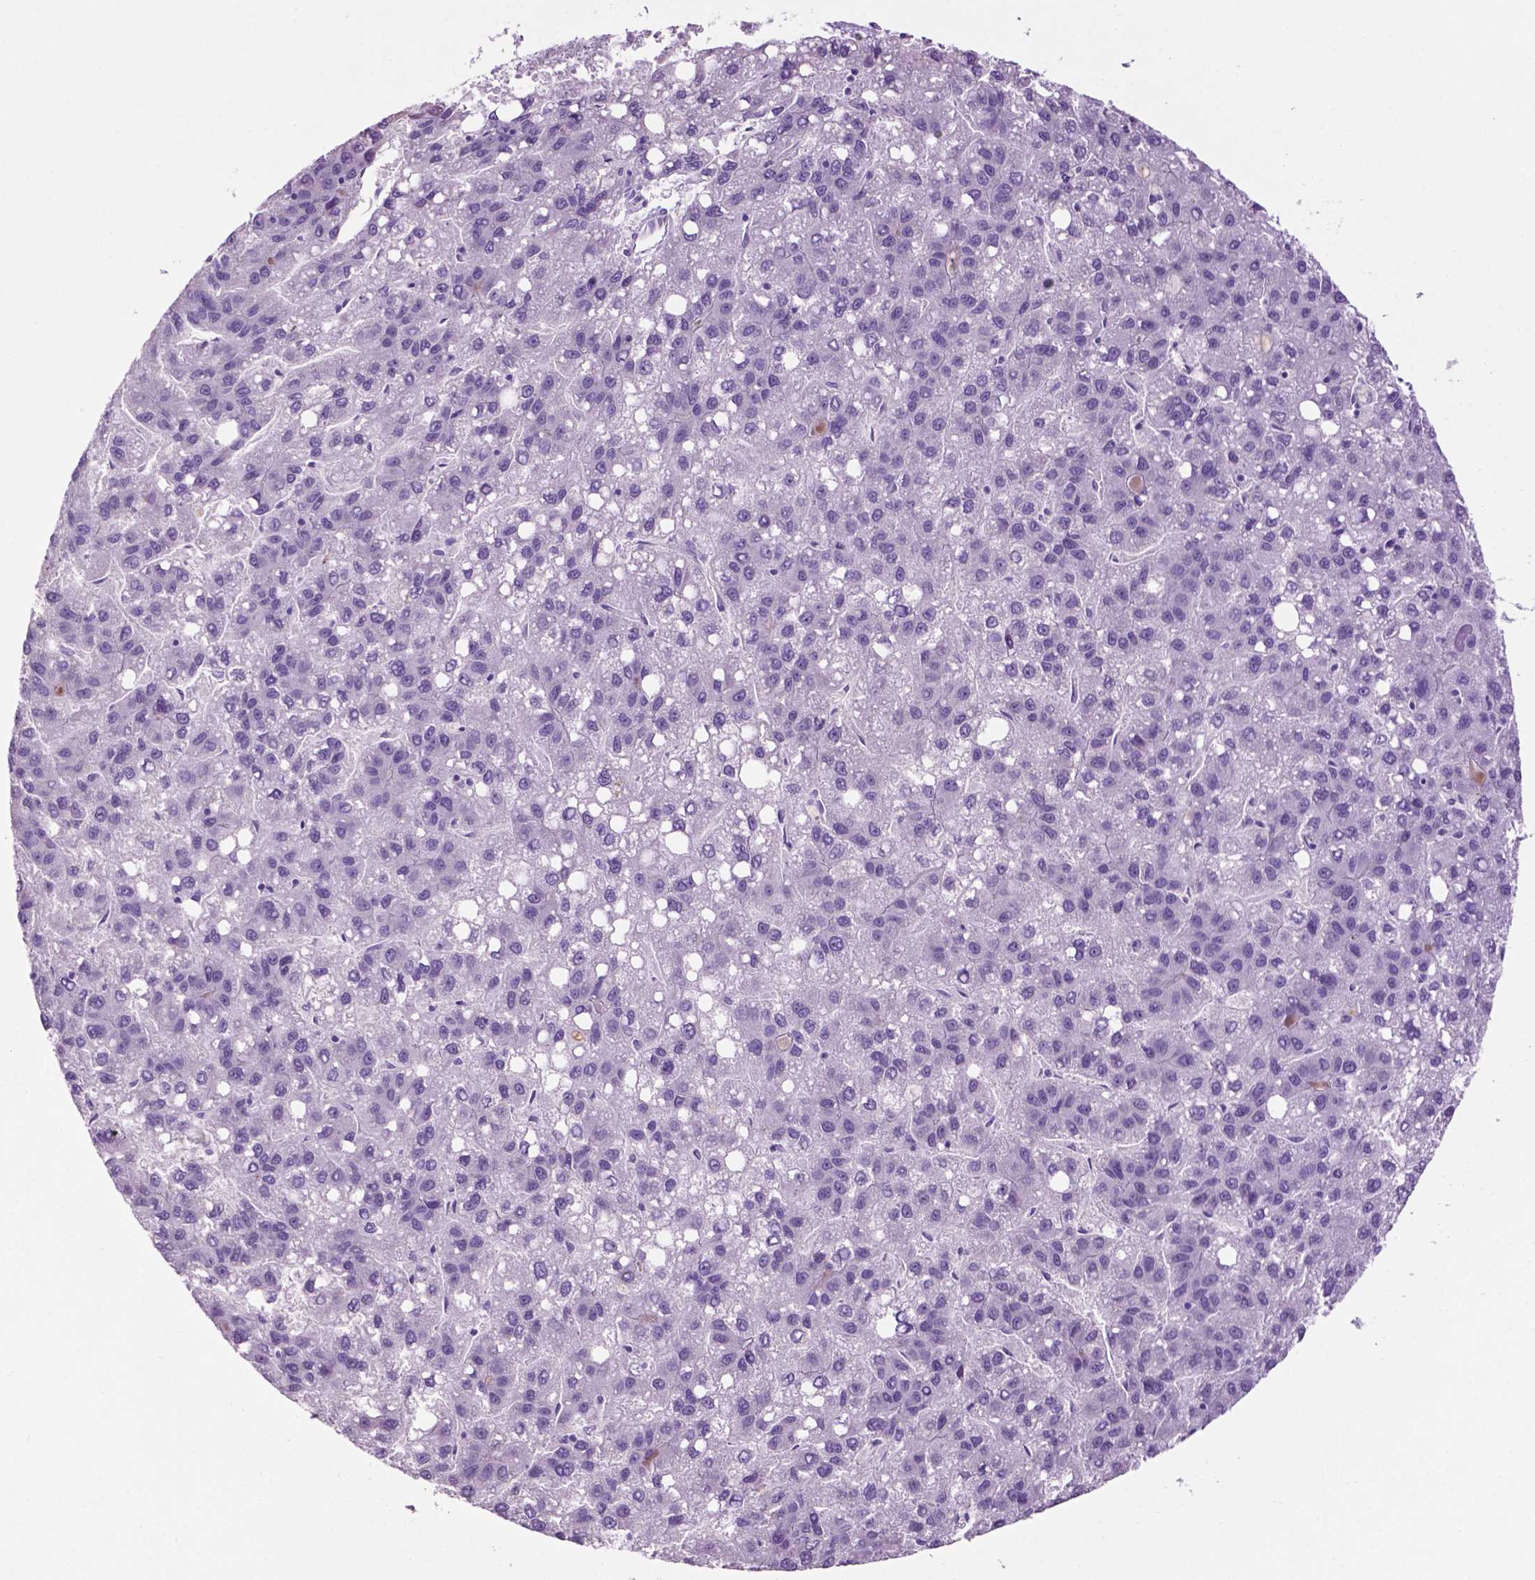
{"staining": {"intensity": "negative", "quantity": "none", "location": "none"}, "tissue": "liver cancer", "cell_type": "Tumor cells", "image_type": "cancer", "snomed": [{"axis": "morphology", "description": "Carcinoma, Hepatocellular, NOS"}, {"axis": "topography", "description": "Liver"}], "caption": "The IHC micrograph has no significant expression in tumor cells of liver cancer (hepatocellular carcinoma) tissue.", "gene": "PHGR1", "patient": {"sex": "female", "age": 82}}